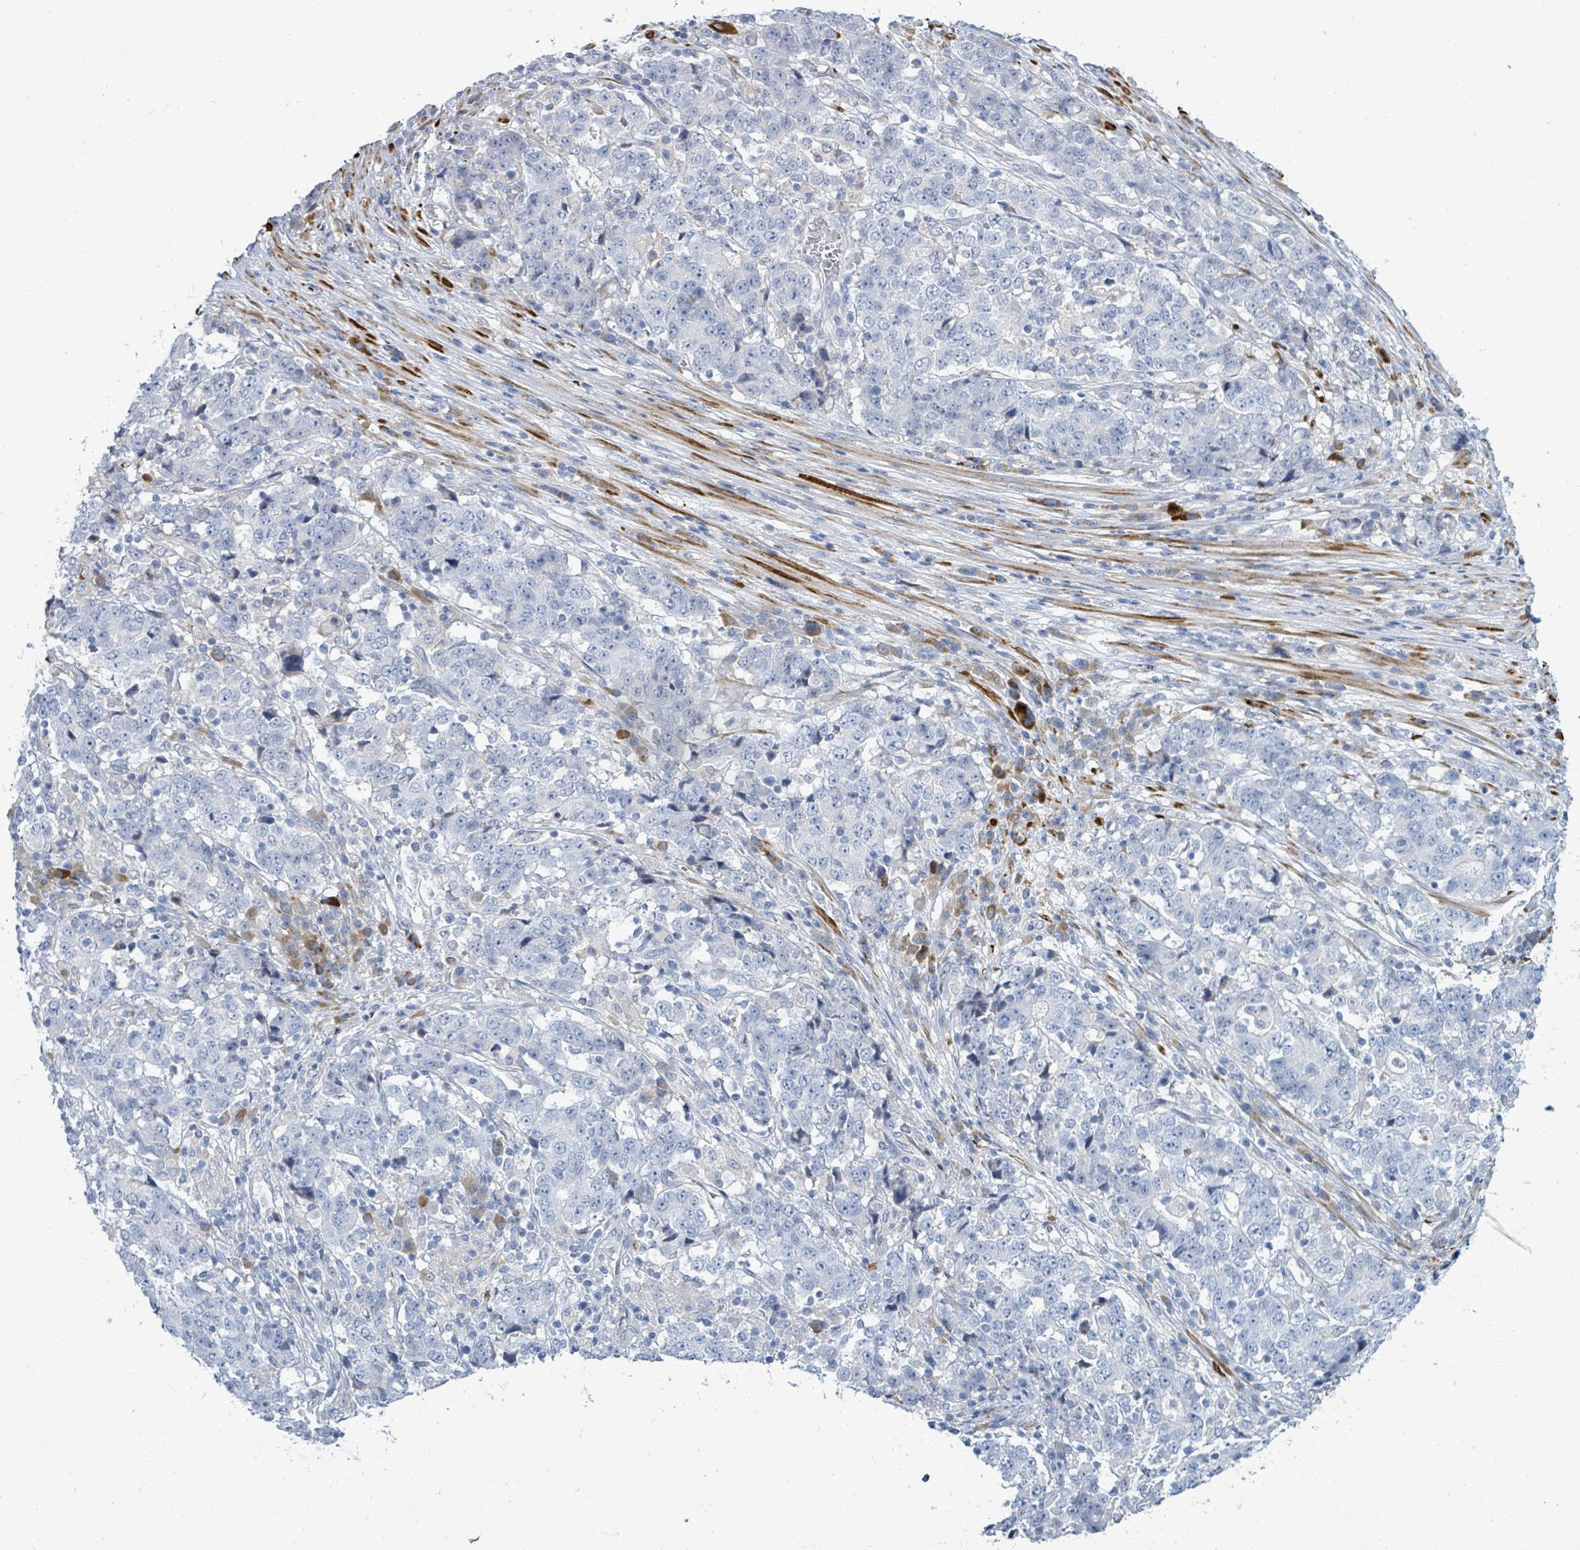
{"staining": {"intensity": "negative", "quantity": "none", "location": "none"}, "tissue": "stomach cancer", "cell_type": "Tumor cells", "image_type": "cancer", "snomed": [{"axis": "morphology", "description": "Adenocarcinoma, NOS"}, {"axis": "topography", "description": "Stomach"}], "caption": "Tumor cells show no significant protein positivity in stomach adenocarcinoma. The staining was performed using DAB to visualize the protein expression in brown, while the nuclei were stained in blue with hematoxylin (Magnification: 20x).", "gene": "SIRPB1", "patient": {"sex": "male", "age": 59}}